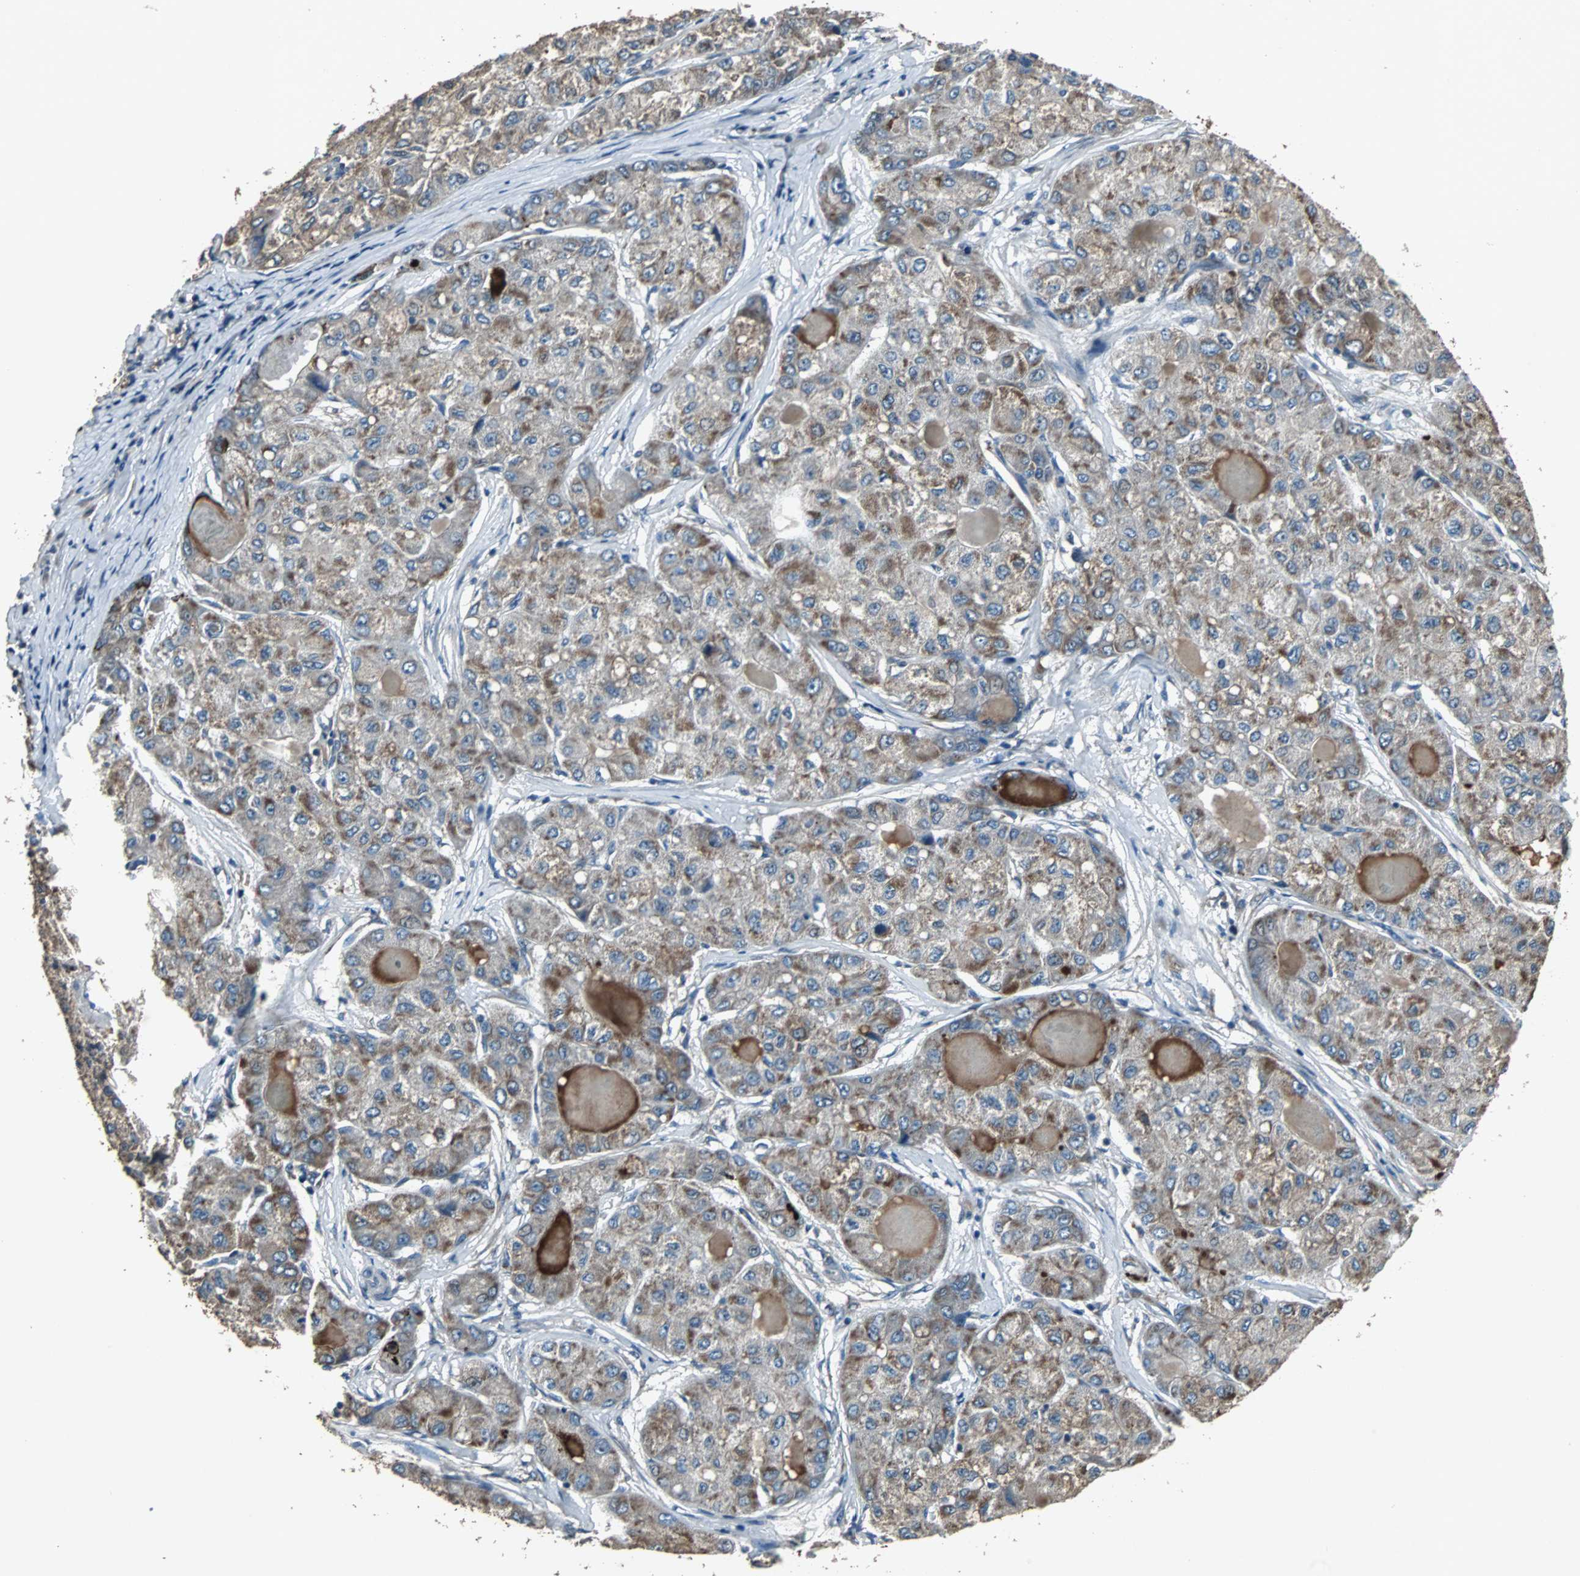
{"staining": {"intensity": "moderate", "quantity": ">75%", "location": "cytoplasmic/membranous"}, "tissue": "liver cancer", "cell_type": "Tumor cells", "image_type": "cancer", "snomed": [{"axis": "morphology", "description": "Carcinoma, Hepatocellular, NOS"}, {"axis": "topography", "description": "Liver"}], "caption": "This photomicrograph shows hepatocellular carcinoma (liver) stained with IHC to label a protein in brown. The cytoplasmic/membranous of tumor cells show moderate positivity for the protein. Nuclei are counter-stained blue.", "gene": "SOS1", "patient": {"sex": "male", "age": 80}}